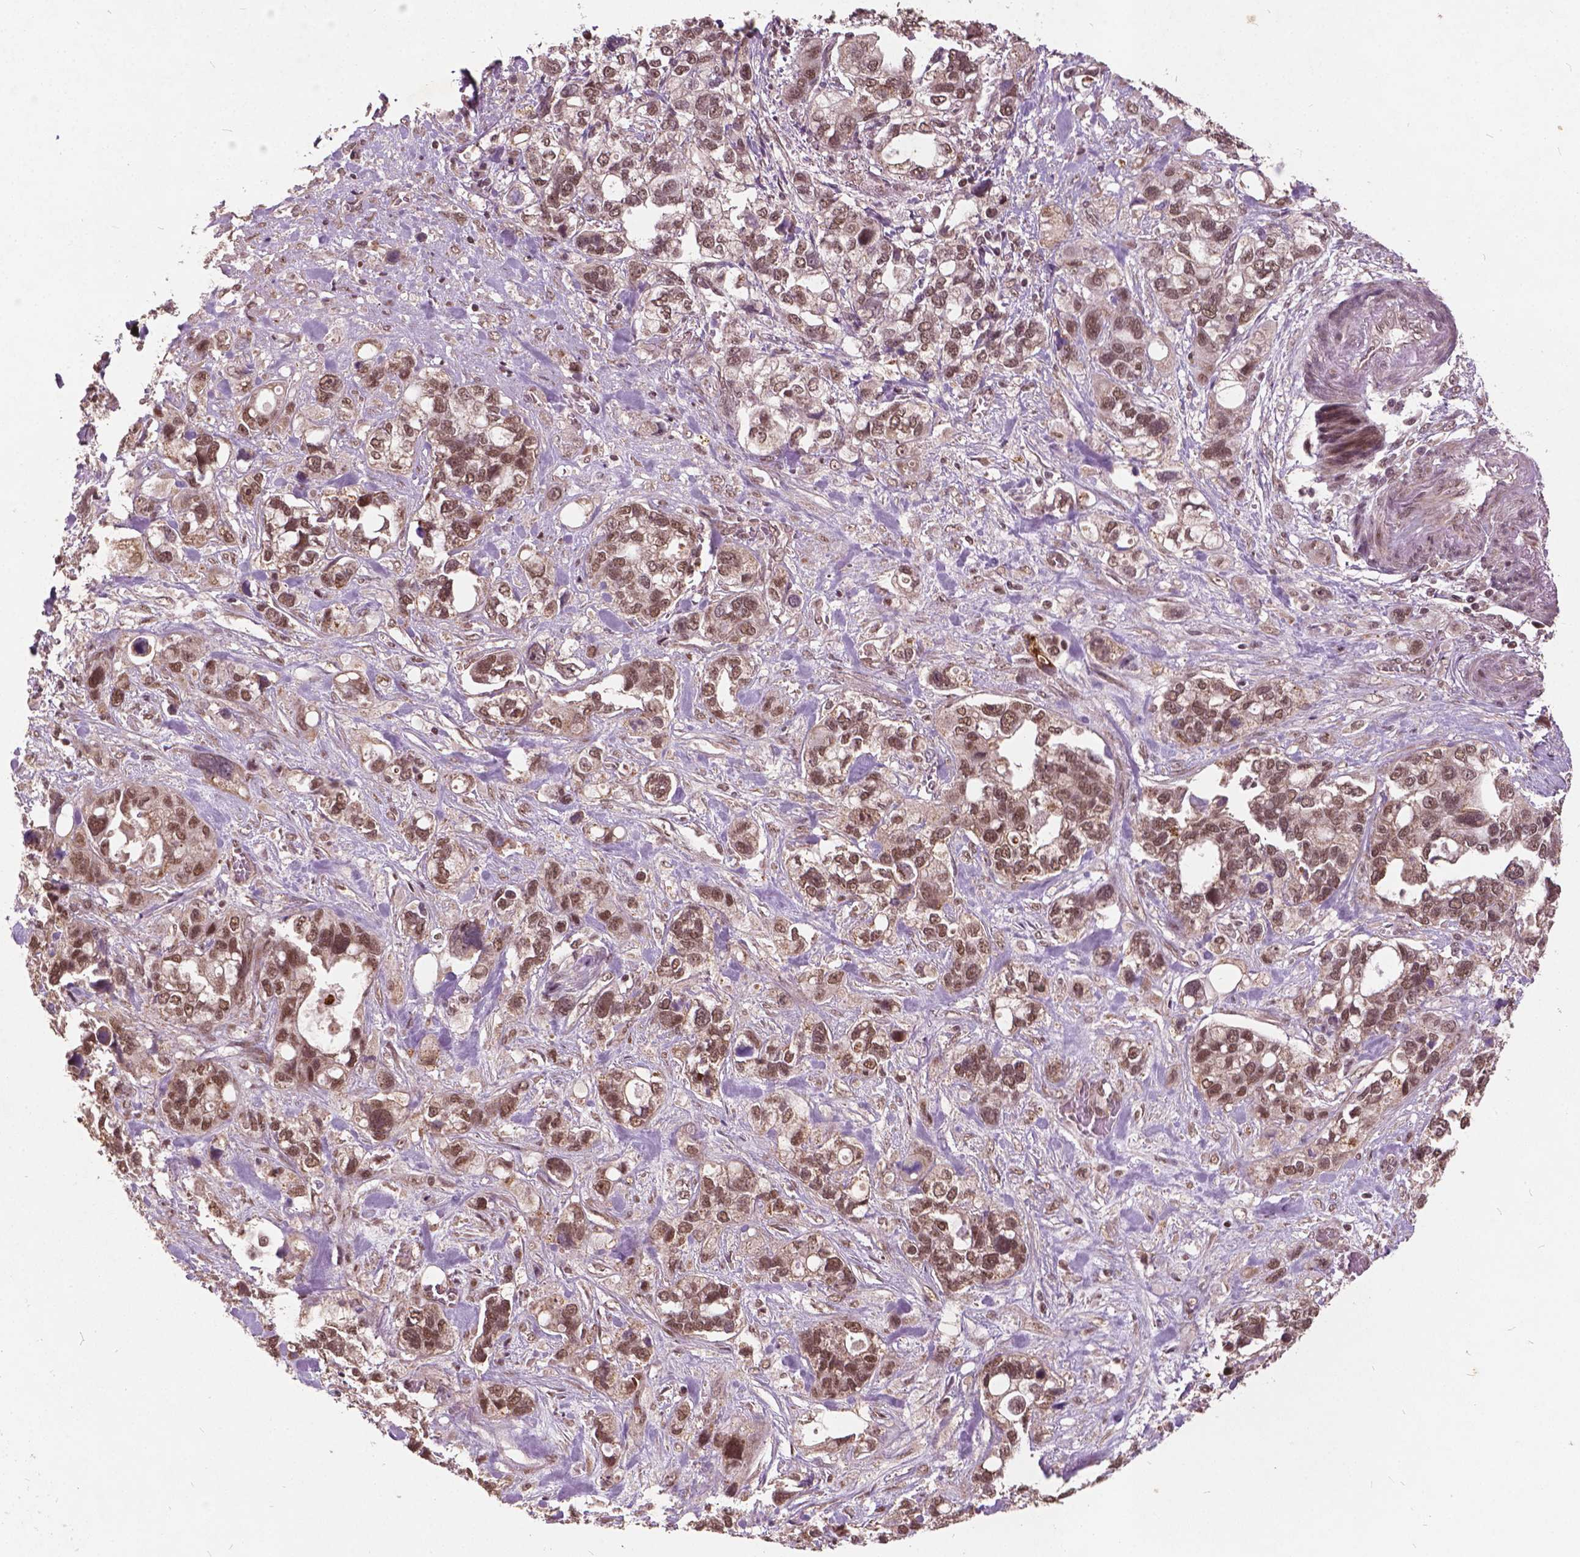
{"staining": {"intensity": "moderate", "quantity": ">75%", "location": "cytoplasmic/membranous,nuclear"}, "tissue": "stomach cancer", "cell_type": "Tumor cells", "image_type": "cancer", "snomed": [{"axis": "morphology", "description": "Adenocarcinoma, NOS"}, {"axis": "topography", "description": "Stomach, upper"}], "caption": "Stomach cancer (adenocarcinoma) was stained to show a protein in brown. There is medium levels of moderate cytoplasmic/membranous and nuclear expression in approximately >75% of tumor cells.", "gene": "GPS2", "patient": {"sex": "female", "age": 81}}